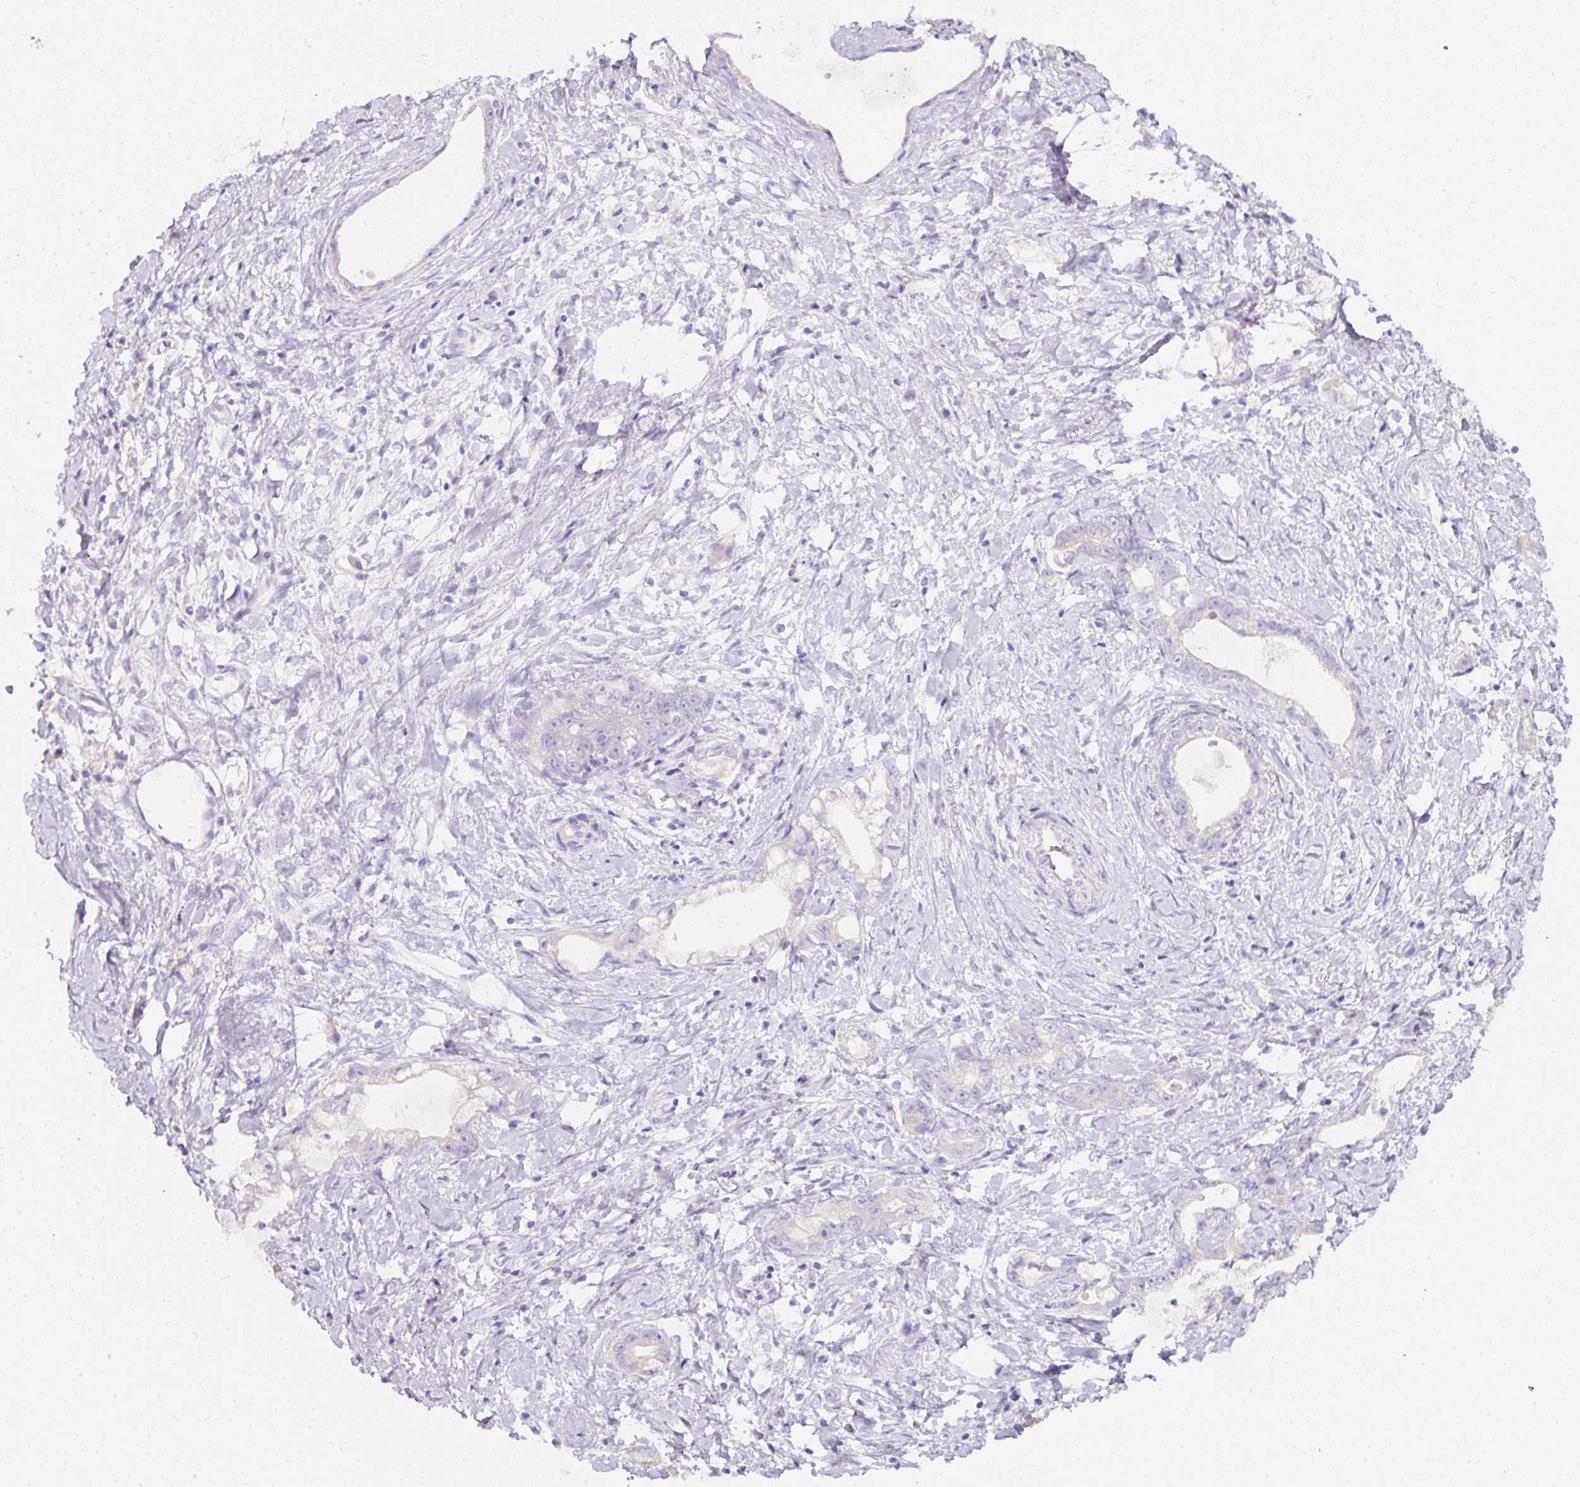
{"staining": {"intensity": "negative", "quantity": "none", "location": "none"}, "tissue": "stomach cancer", "cell_type": "Tumor cells", "image_type": "cancer", "snomed": [{"axis": "morphology", "description": "Adenocarcinoma, NOS"}, {"axis": "topography", "description": "Stomach"}], "caption": "Tumor cells show no significant staining in stomach adenocarcinoma.", "gene": "SLC2A2", "patient": {"sex": "male", "age": 55}}